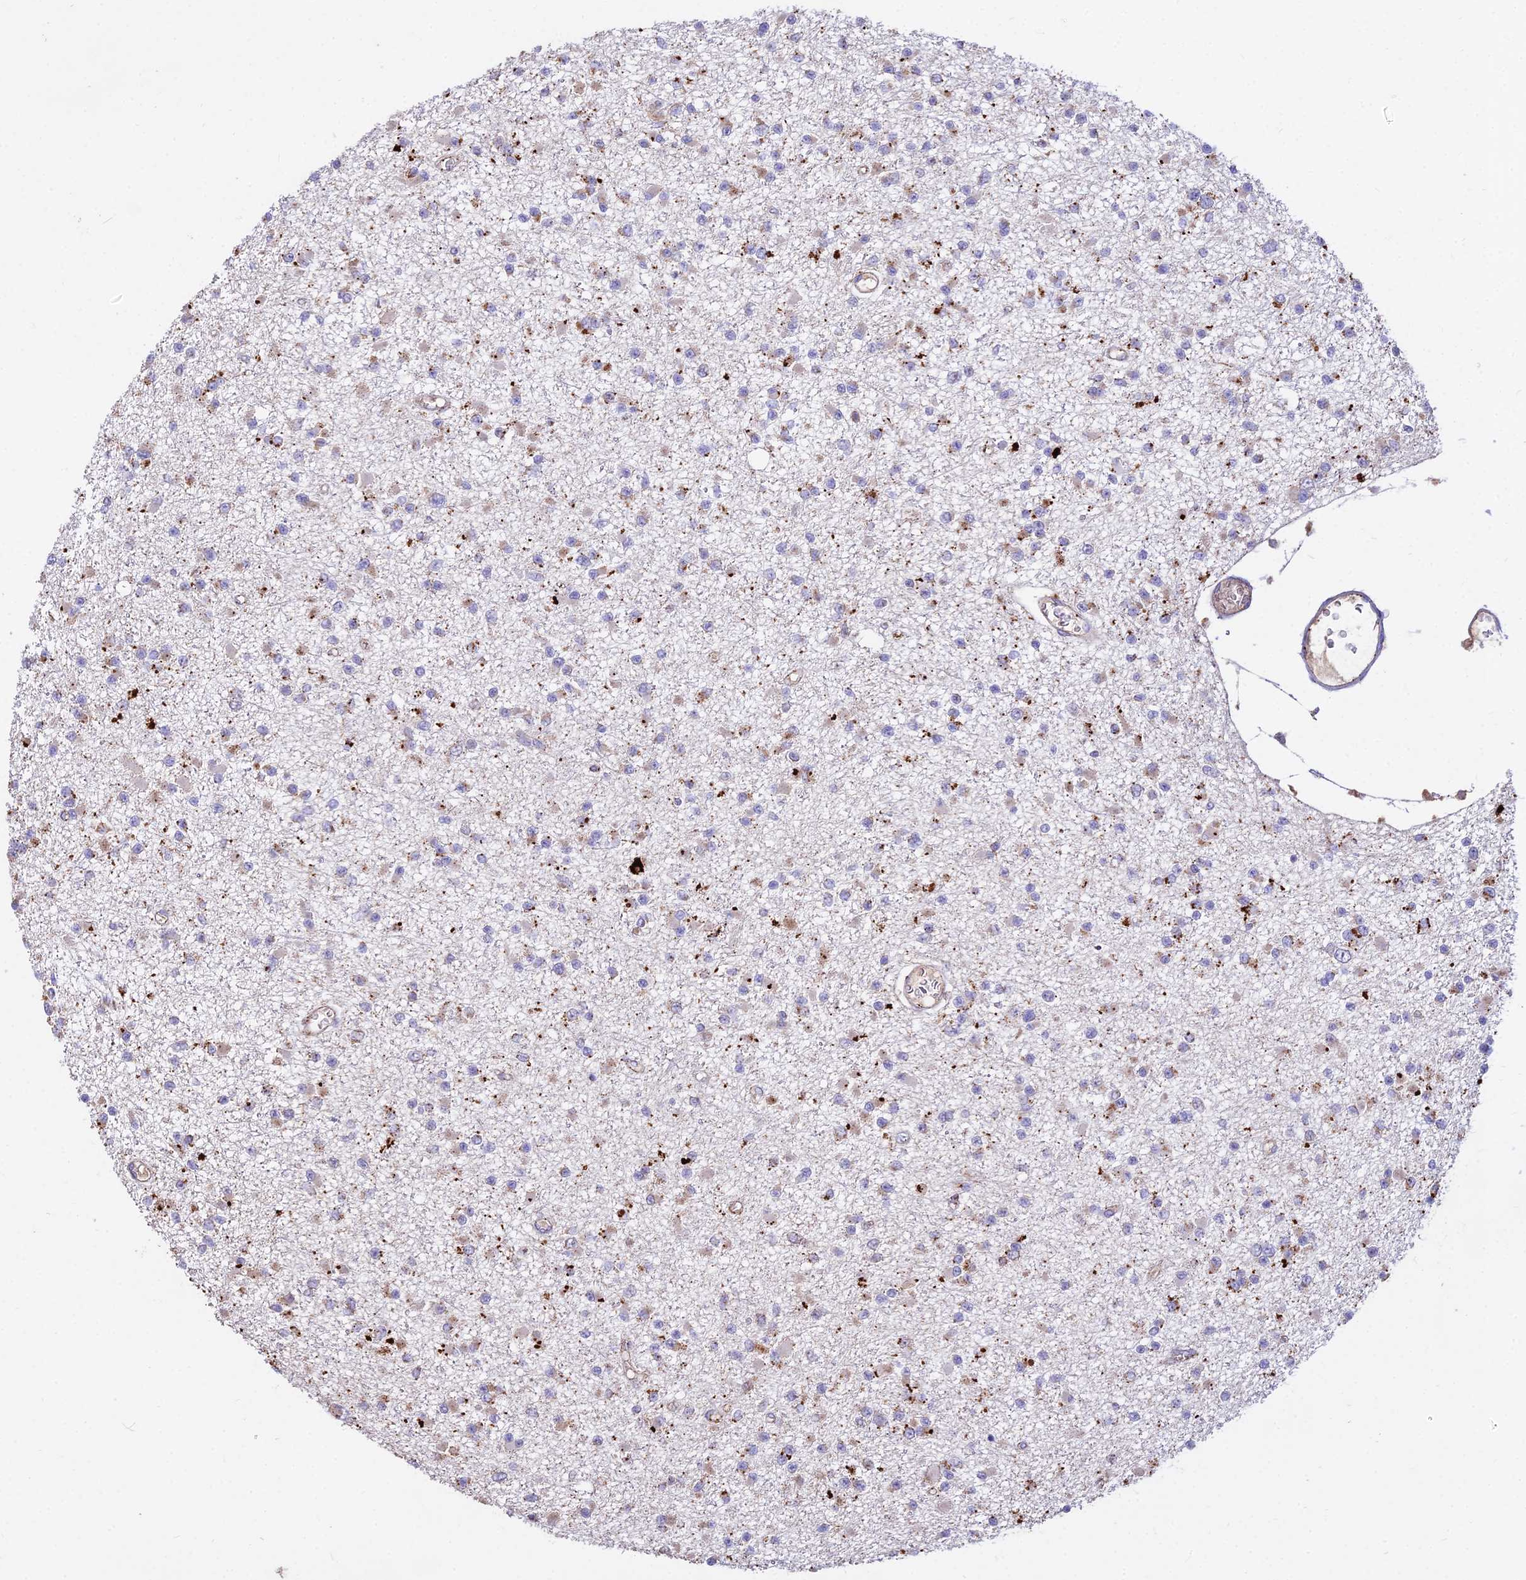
{"staining": {"intensity": "moderate", "quantity": "<25%", "location": "cytoplasmic/membranous"}, "tissue": "glioma", "cell_type": "Tumor cells", "image_type": "cancer", "snomed": [{"axis": "morphology", "description": "Glioma, malignant, Low grade"}, {"axis": "topography", "description": "Brain"}], "caption": "Glioma stained with a brown dye reveals moderate cytoplasmic/membranous positive positivity in approximately <25% of tumor cells.", "gene": "PNLIPRP3", "patient": {"sex": "female", "age": 22}}